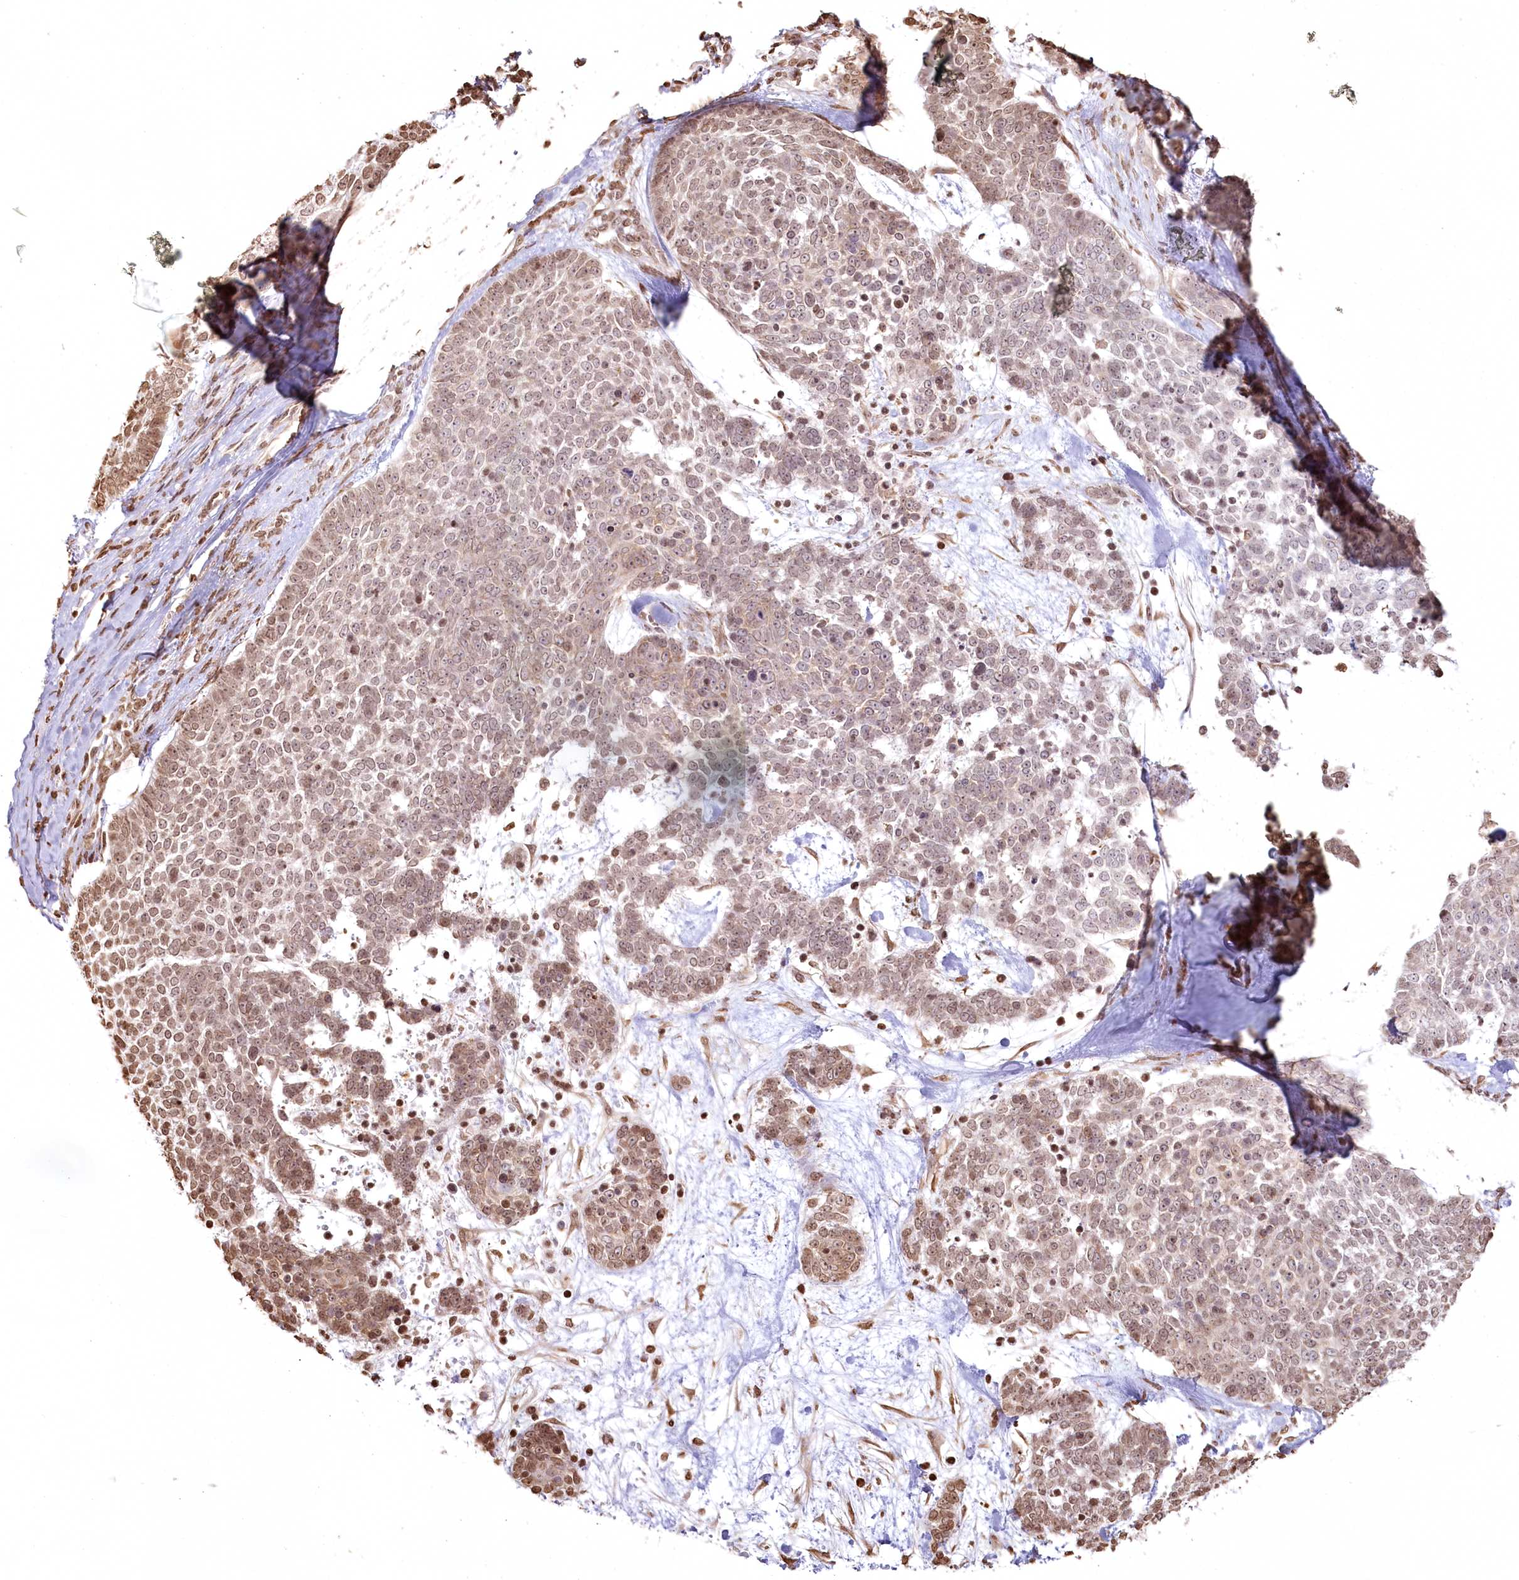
{"staining": {"intensity": "weak", "quantity": ">75%", "location": "nuclear"}, "tissue": "skin cancer", "cell_type": "Tumor cells", "image_type": "cancer", "snomed": [{"axis": "morphology", "description": "Basal cell carcinoma"}, {"axis": "topography", "description": "Skin"}], "caption": "Immunohistochemical staining of human skin cancer displays low levels of weak nuclear expression in about >75% of tumor cells.", "gene": "FAM13A", "patient": {"sex": "female", "age": 81}}